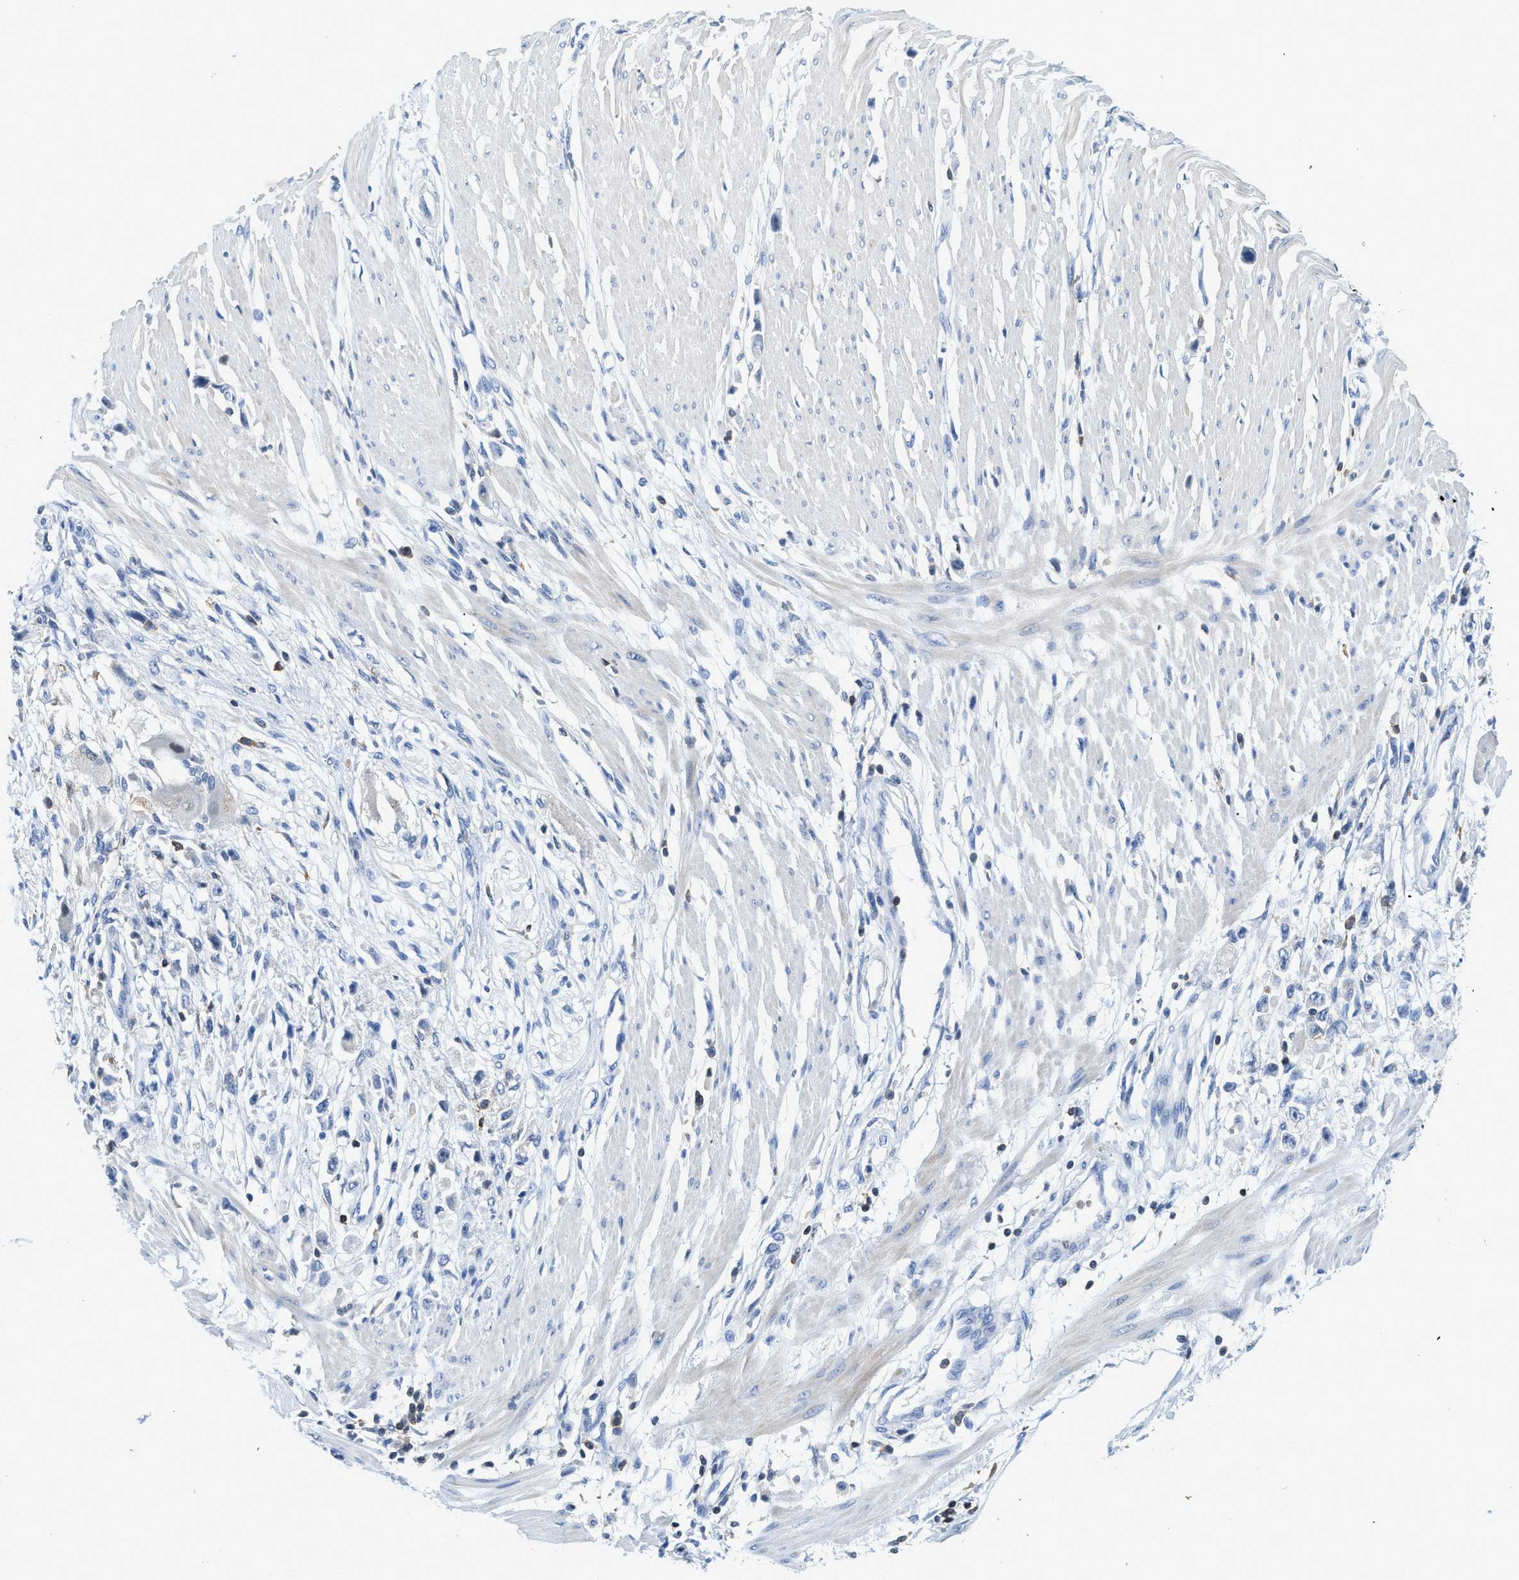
{"staining": {"intensity": "negative", "quantity": "none", "location": "none"}, "tissue": "stomach cancer", "cell_type": "Tumor cells", "image_type": "cancer", "snomed": [{"axis": "morphology", "description": "Adenocarcinoma, NOS"}, {"axis": "topography", "description": "Stomach"}], "caption": "Immunohistochemistry of human stomach cancer (adenocarcinoma) exhibits no staining in tumor cells.", "gene": "FAM151A", "patient": {"sex": "female", "age": 59}}